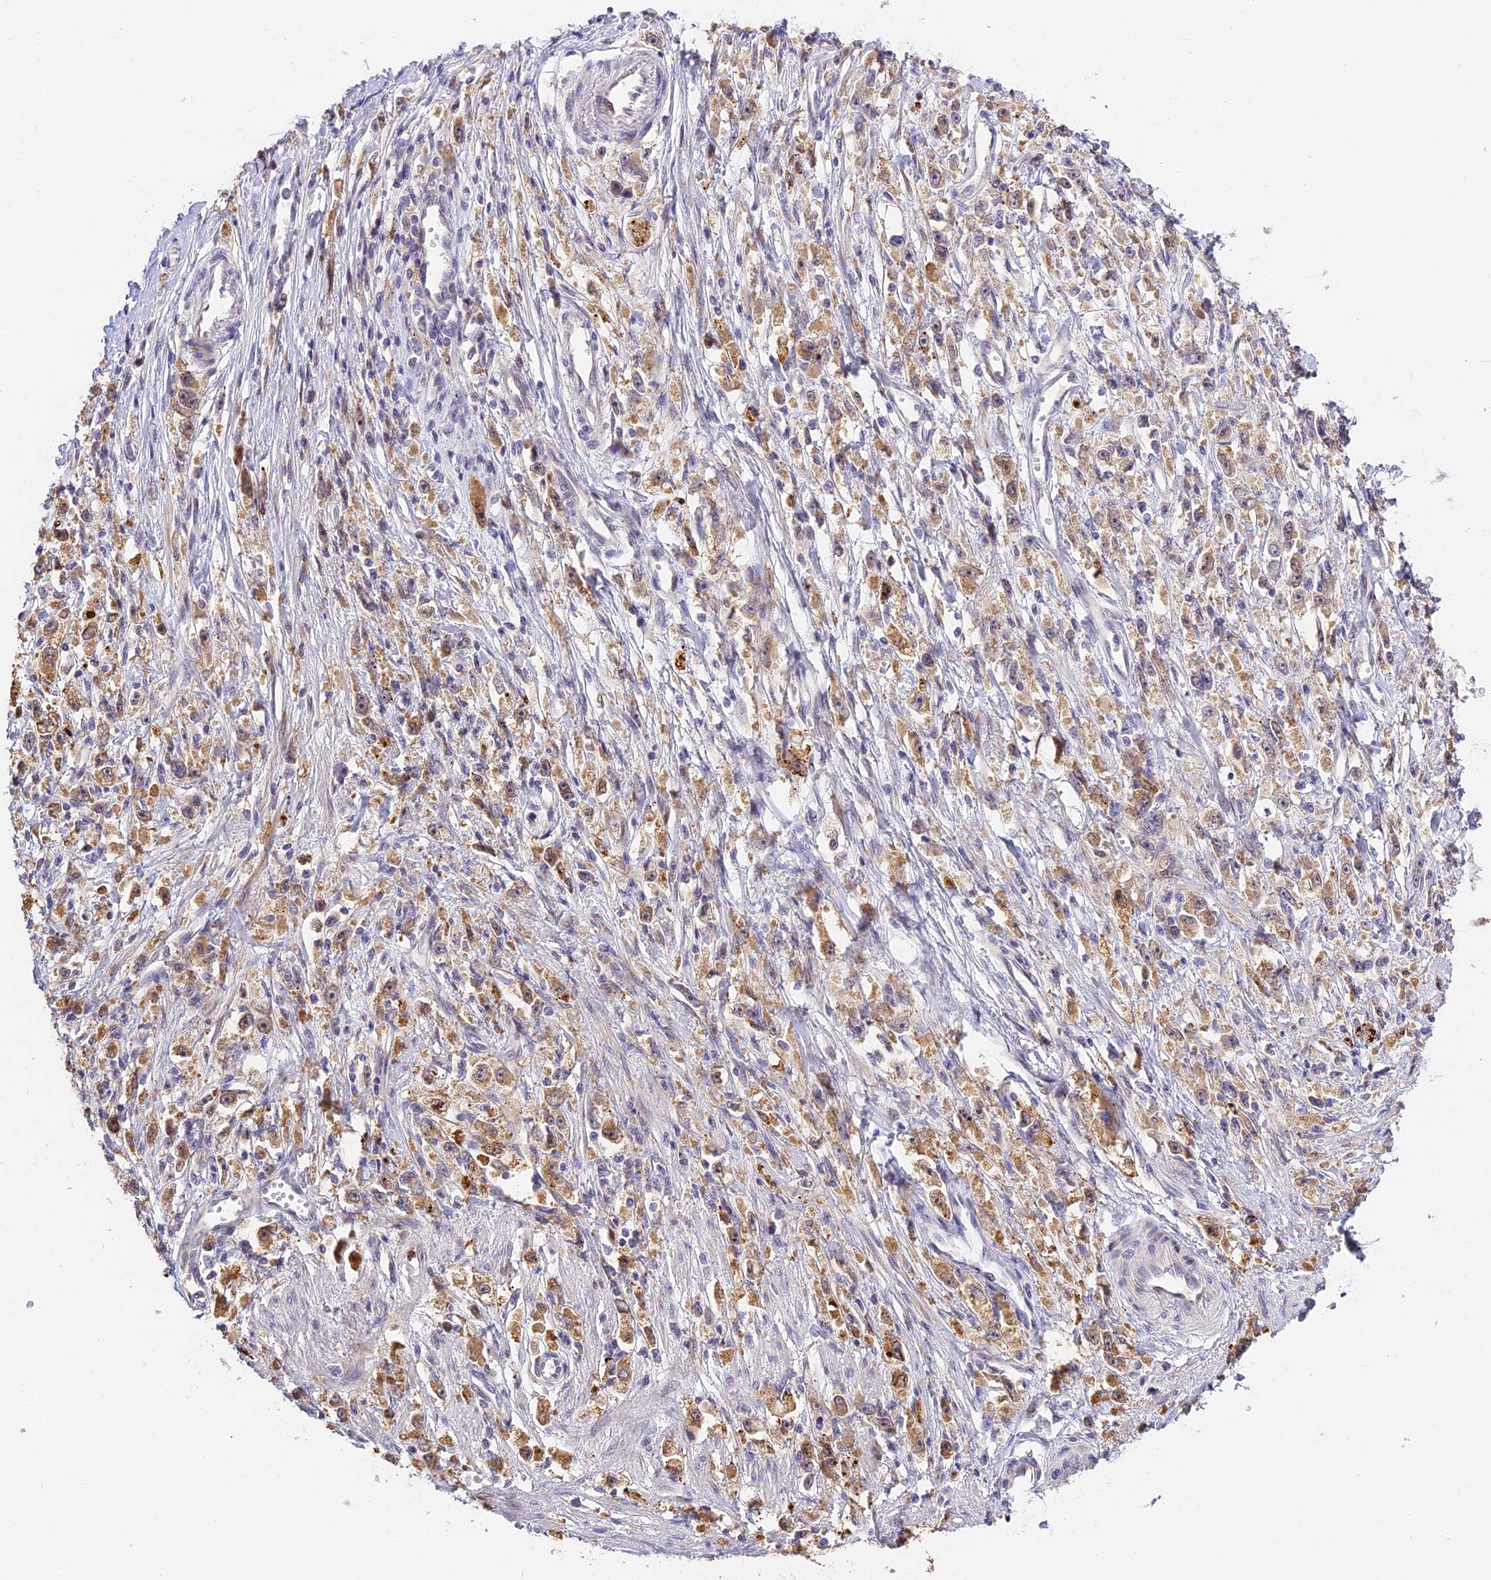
{"staining": {"intensity": "moderate", "quantity": ">75%", "location": "cytoplasmic/membranous"}, "tissue": "stomach cancer", "cell_type": "Tumor cells", "image_type": "cancer", "snomed": [{"axis": "morphology", "description": "Adenocarcinoma, NOS"}, {"axis": "topography", "description": "Stomach"}], "caption": "A brown stain labels moderate cytoplasmic/membranous staining of a protein in stomach cancer (adenocarcinoma) tumor cells.", "gene": "BSCL2", "patient": {"sex": "female", "age": 59}}